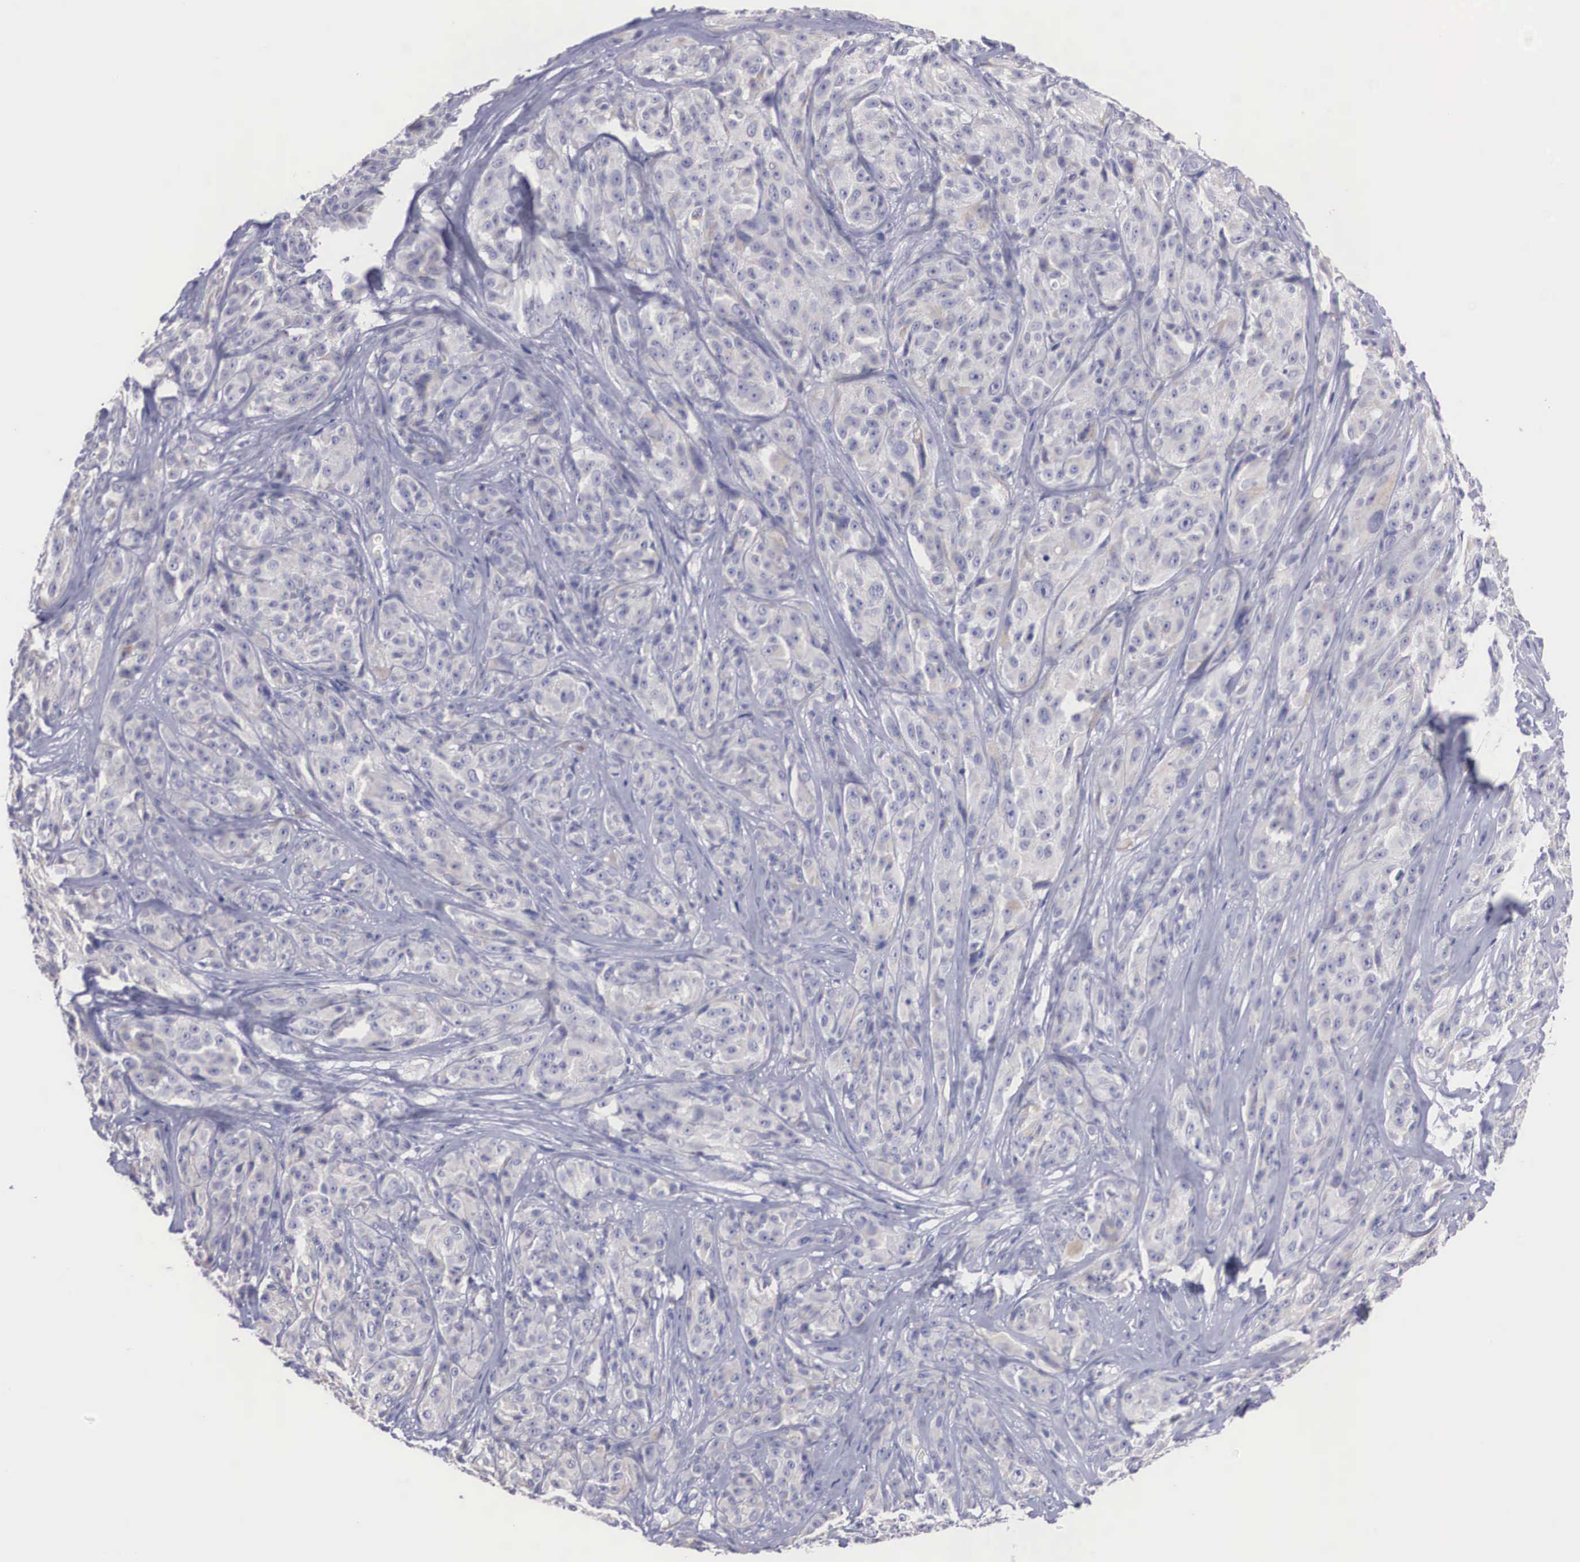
{"staining": {"intensity": "negative", "quantity": "none", "location": "none"}, "tissue": "melanoma", "cell_type": "Tumor cells", "image_type": "cancer", "snomed": [{"axis": "morphology", "description": "Malignant melanoma, NOS"}, {"axis": "topography", "description": "Skin"}], "caption": "Malignant melanoma was stained to show a protein in brown. There is no significant expression in tumor cells. (IHC, brightfield microscopy, high magnification).", "gene": "REPS2", "patient": {"sex": "male", "age": 56}}